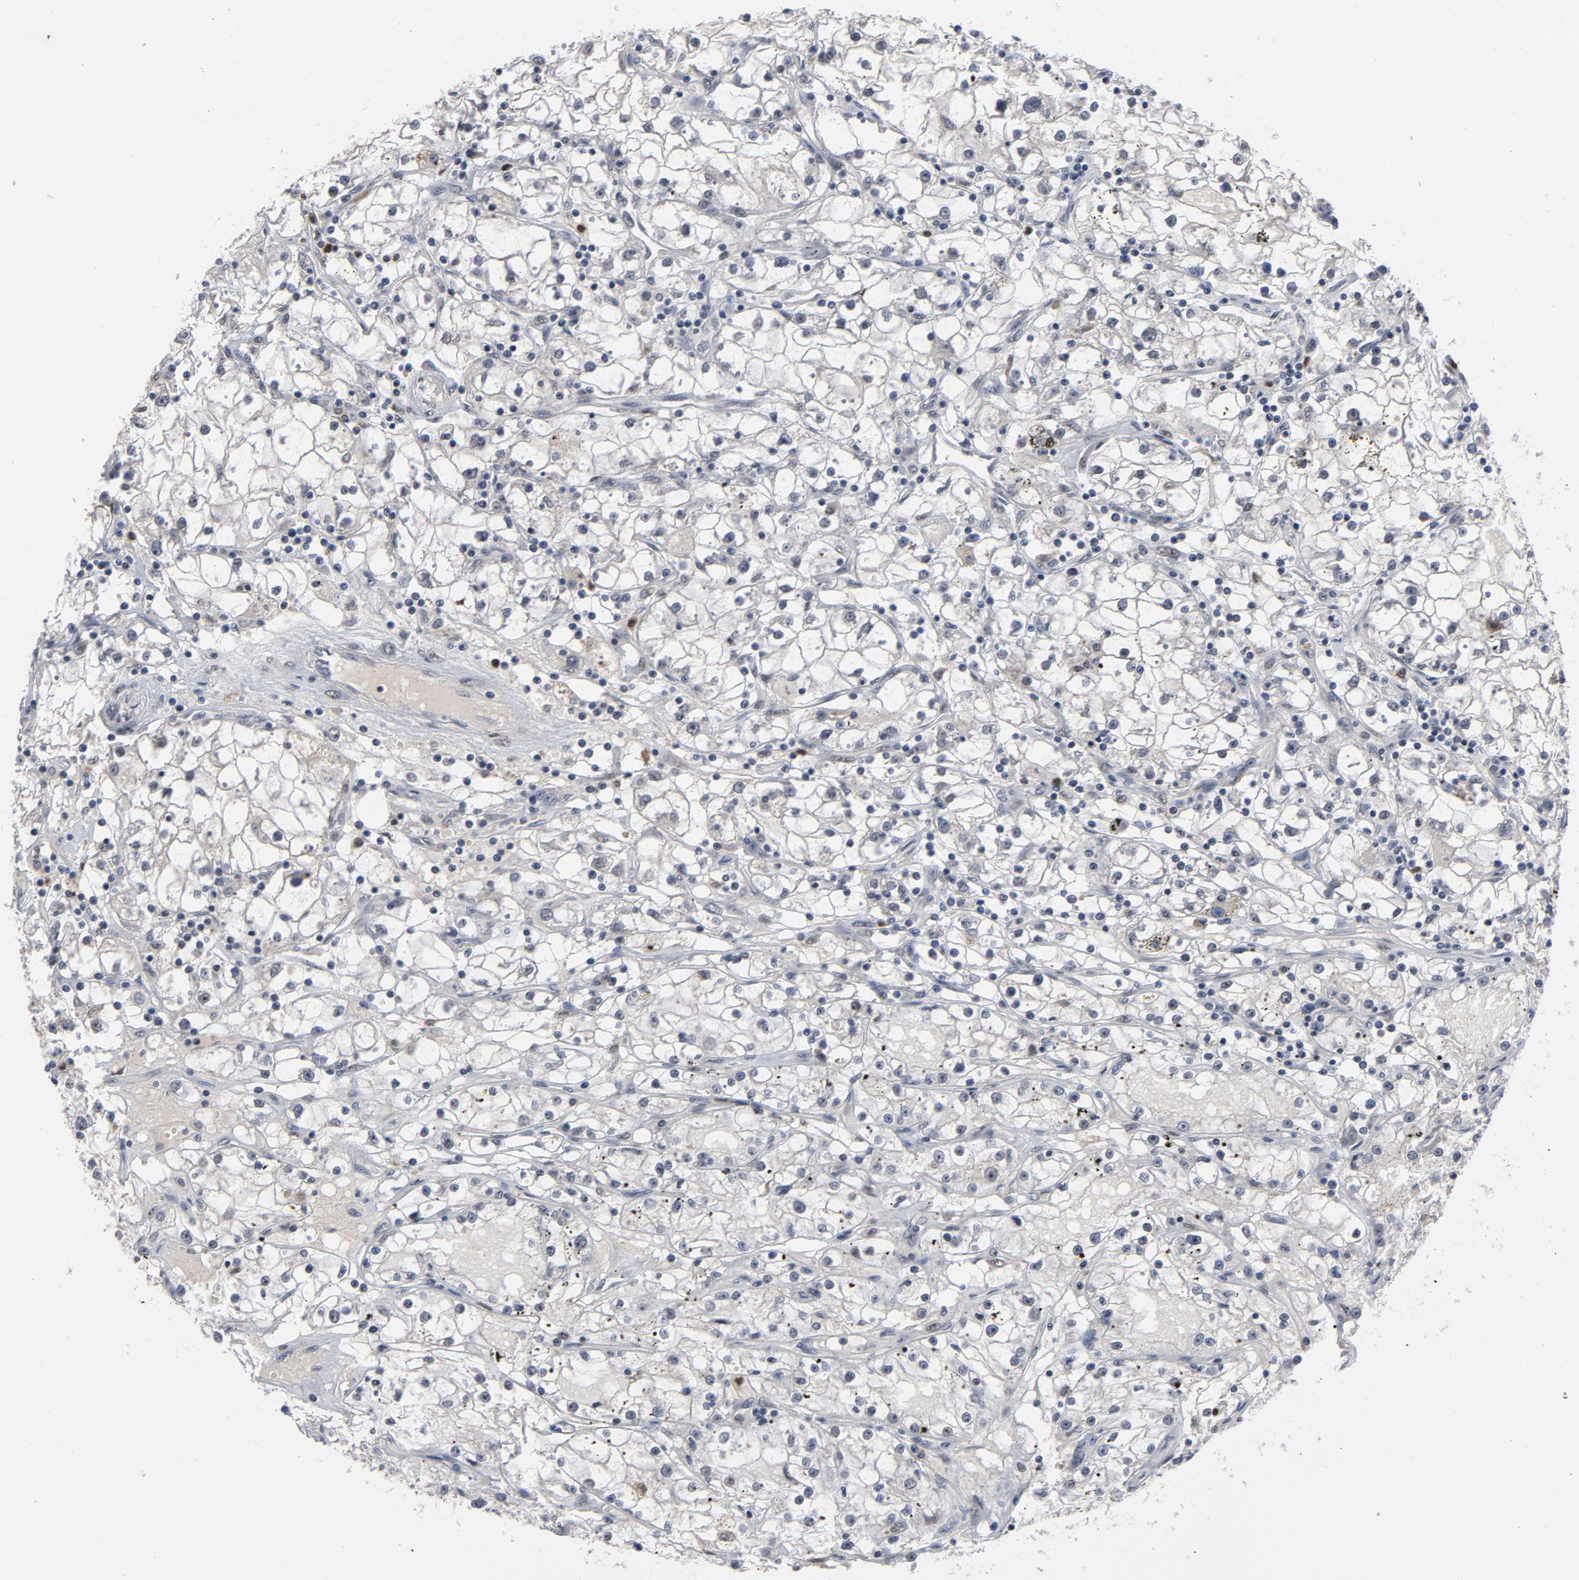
{"staining": {"intensity": "negative", "quantity": "none", "location": "none"}, "tissue": "renal cancer", "cell_type": "Tumor cells", "image_type": "cancer", "snomed": [{"axis": "morphology", "description": "Adenocarcinoma, NOS"}, {"axis": "topography", "description": "Kidney"}], "caption": "DAB (3,3'-diaminobenzidine) immunohistochemical staining of renal adenocarcinoma displays no significant staining in tumor cells.", "gene": "RTL5", "patient": {"sex": "male", "age": 56}}